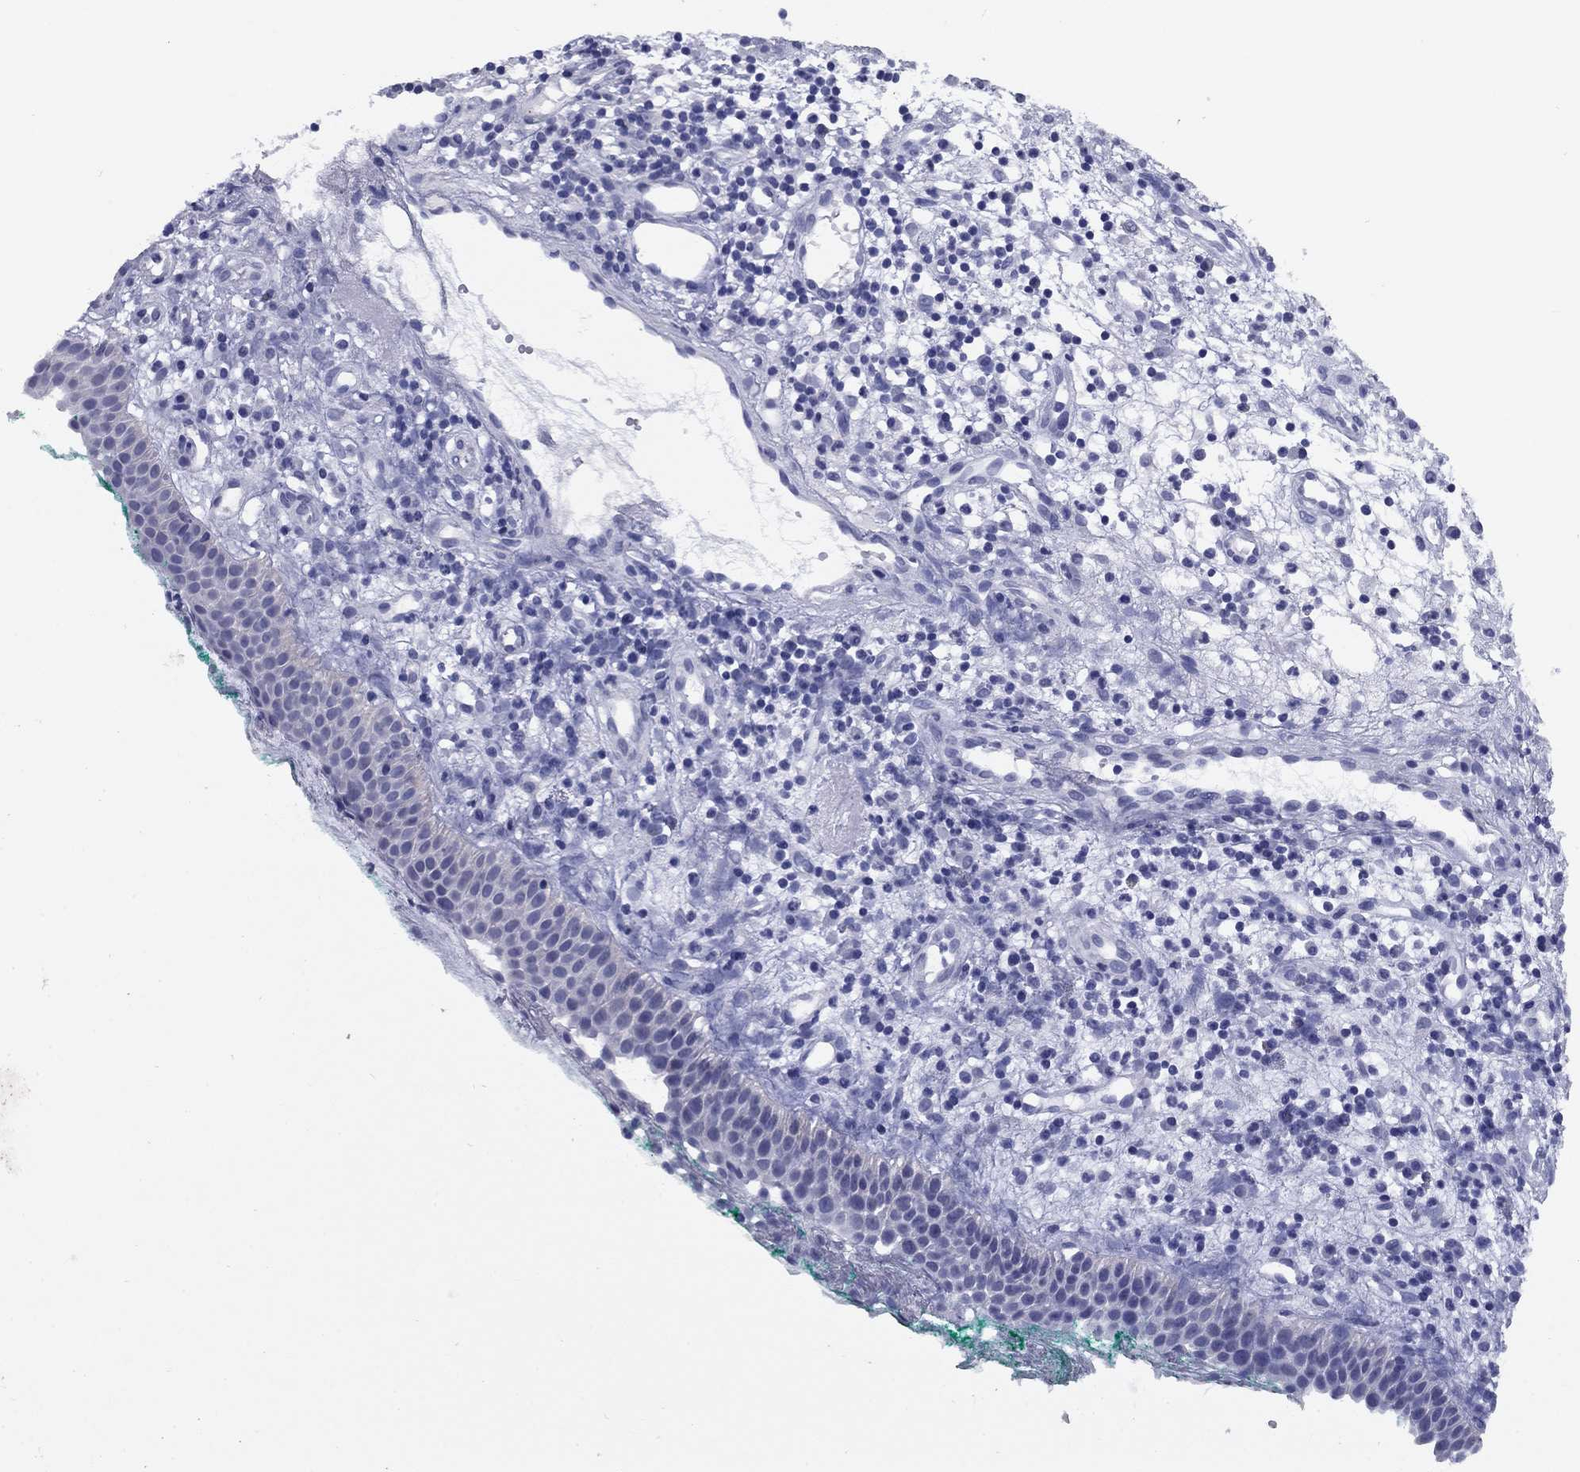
{"staining": {"intensity": "negative", "quantity": "none", "location": "none"}, "tissue": "nasopharynx", "cell_type": "Respiratory epithelial cells", "image_type": "normal", "snomed": [{"axis": "morphology", "description": "Normal tissue, NOS"}, {"axis": "morphology", "description": "Basal cell carcinoma"}, {"axis": "topography", "description": "Cartilage tissue"}, {"axis": "topography", "description": "Nasopharynx"}, {"axis": "topography", "description": "Oral tissue"}], "caption": "This is an immunohistochemistry (IHC) photomicrograph of unremarkable nasopharynx. There is no expression in respiratory epithelial cells.", "gene": "NPPA", "patient": {"sex": "female", "age": 77}}